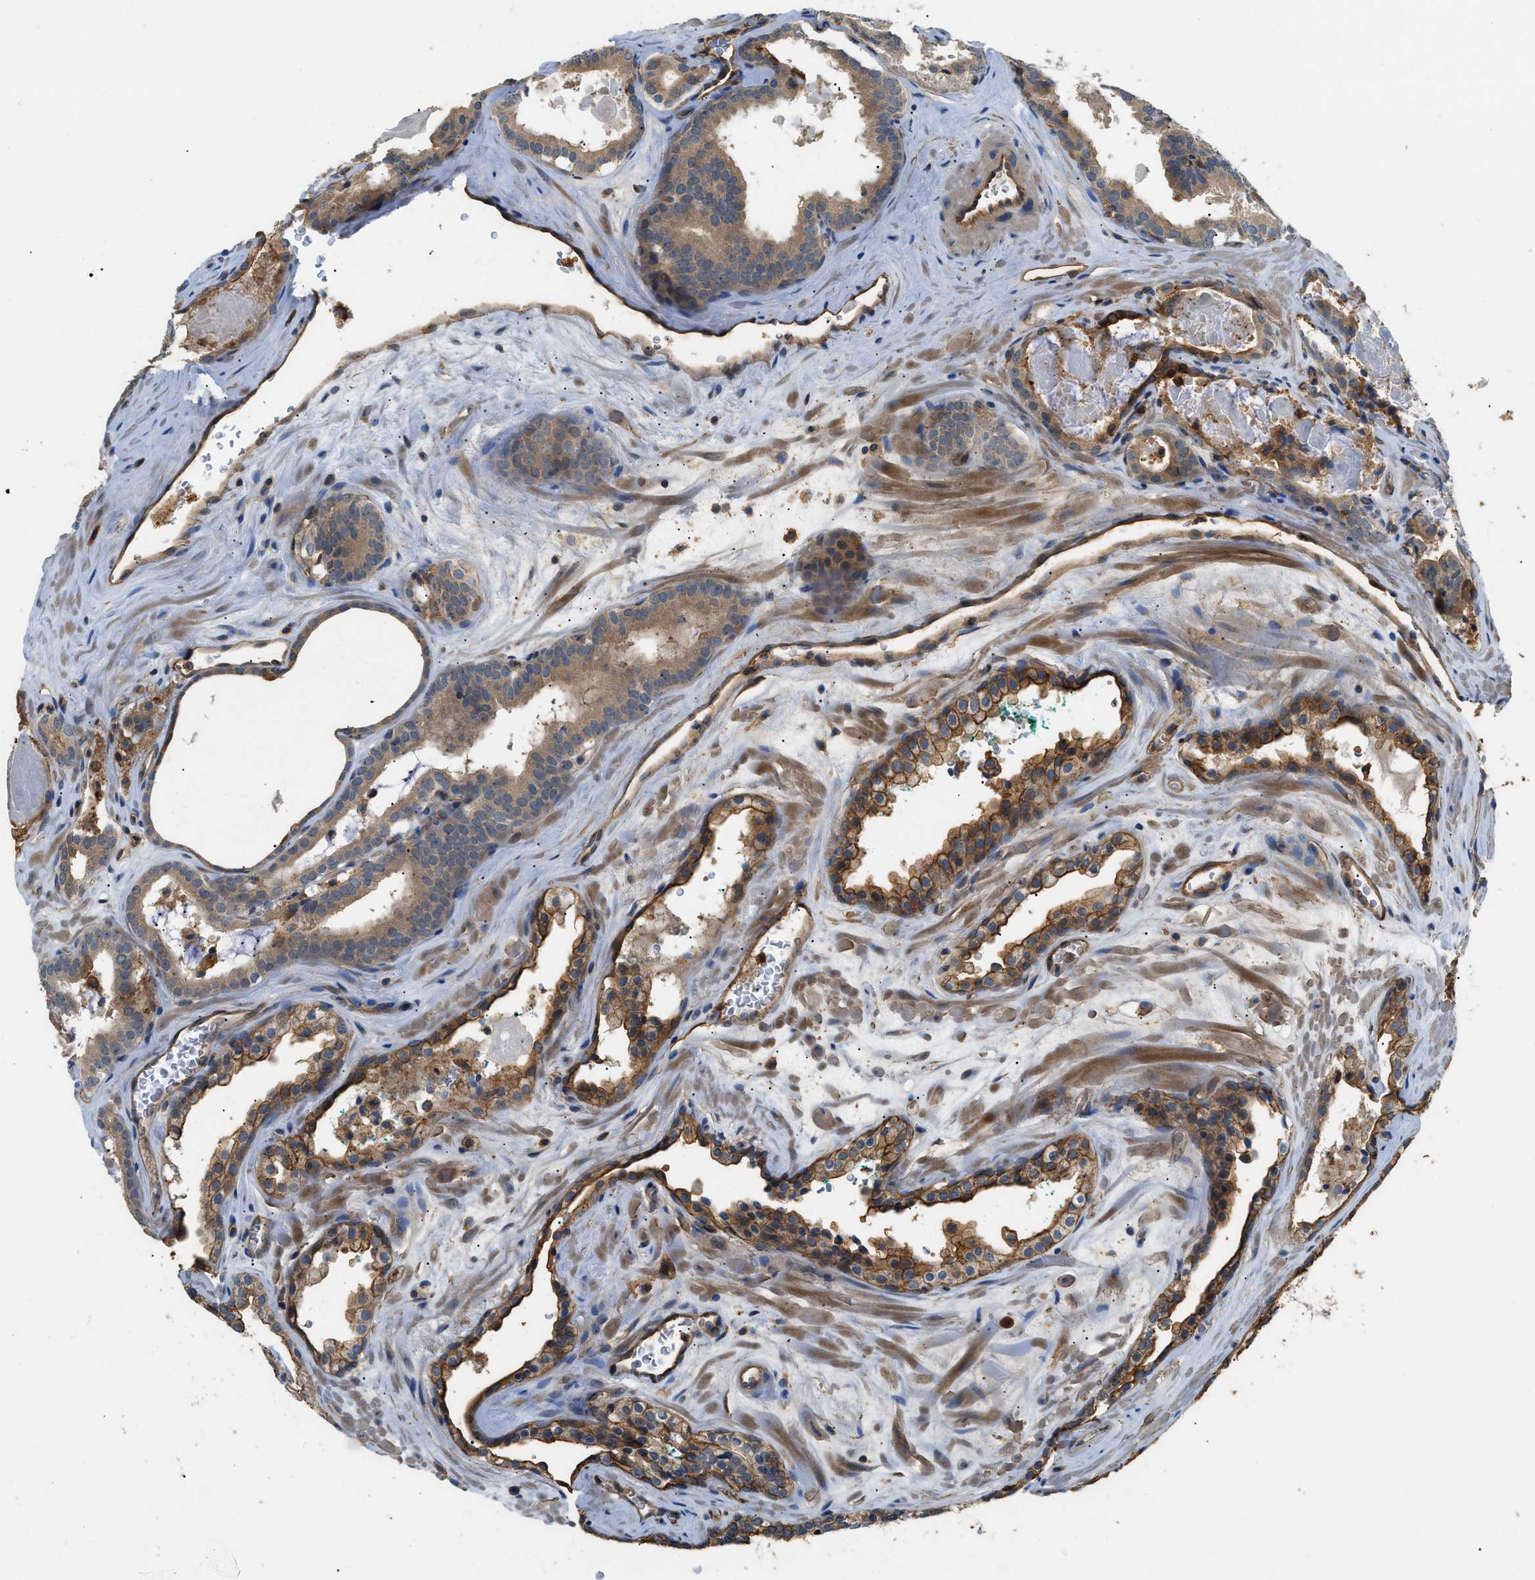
{"staining": {"intensity": "moderate", "quantity": ">75%", "location": "cytoplasmic/membranous"}, "tissue": "prostate cancer", "cell_type": "Tumor cells", "image_type": "cancer", "snomed": [{"axis": "morphology", "description": "Adenocarcinoma, High grade"}, {"axis": "topography", "description": "Prostate"}], "caption": "IHC photomicrograph of adenocarcinoma (high-grade) (prostate) stained for a protein (brown), which shows medium levels of moderate cytoplasmic/membranous expression in about >75% of tumor cells.", "gene": "DDHD2", "patient": {"sex": "male", "age": 60}}